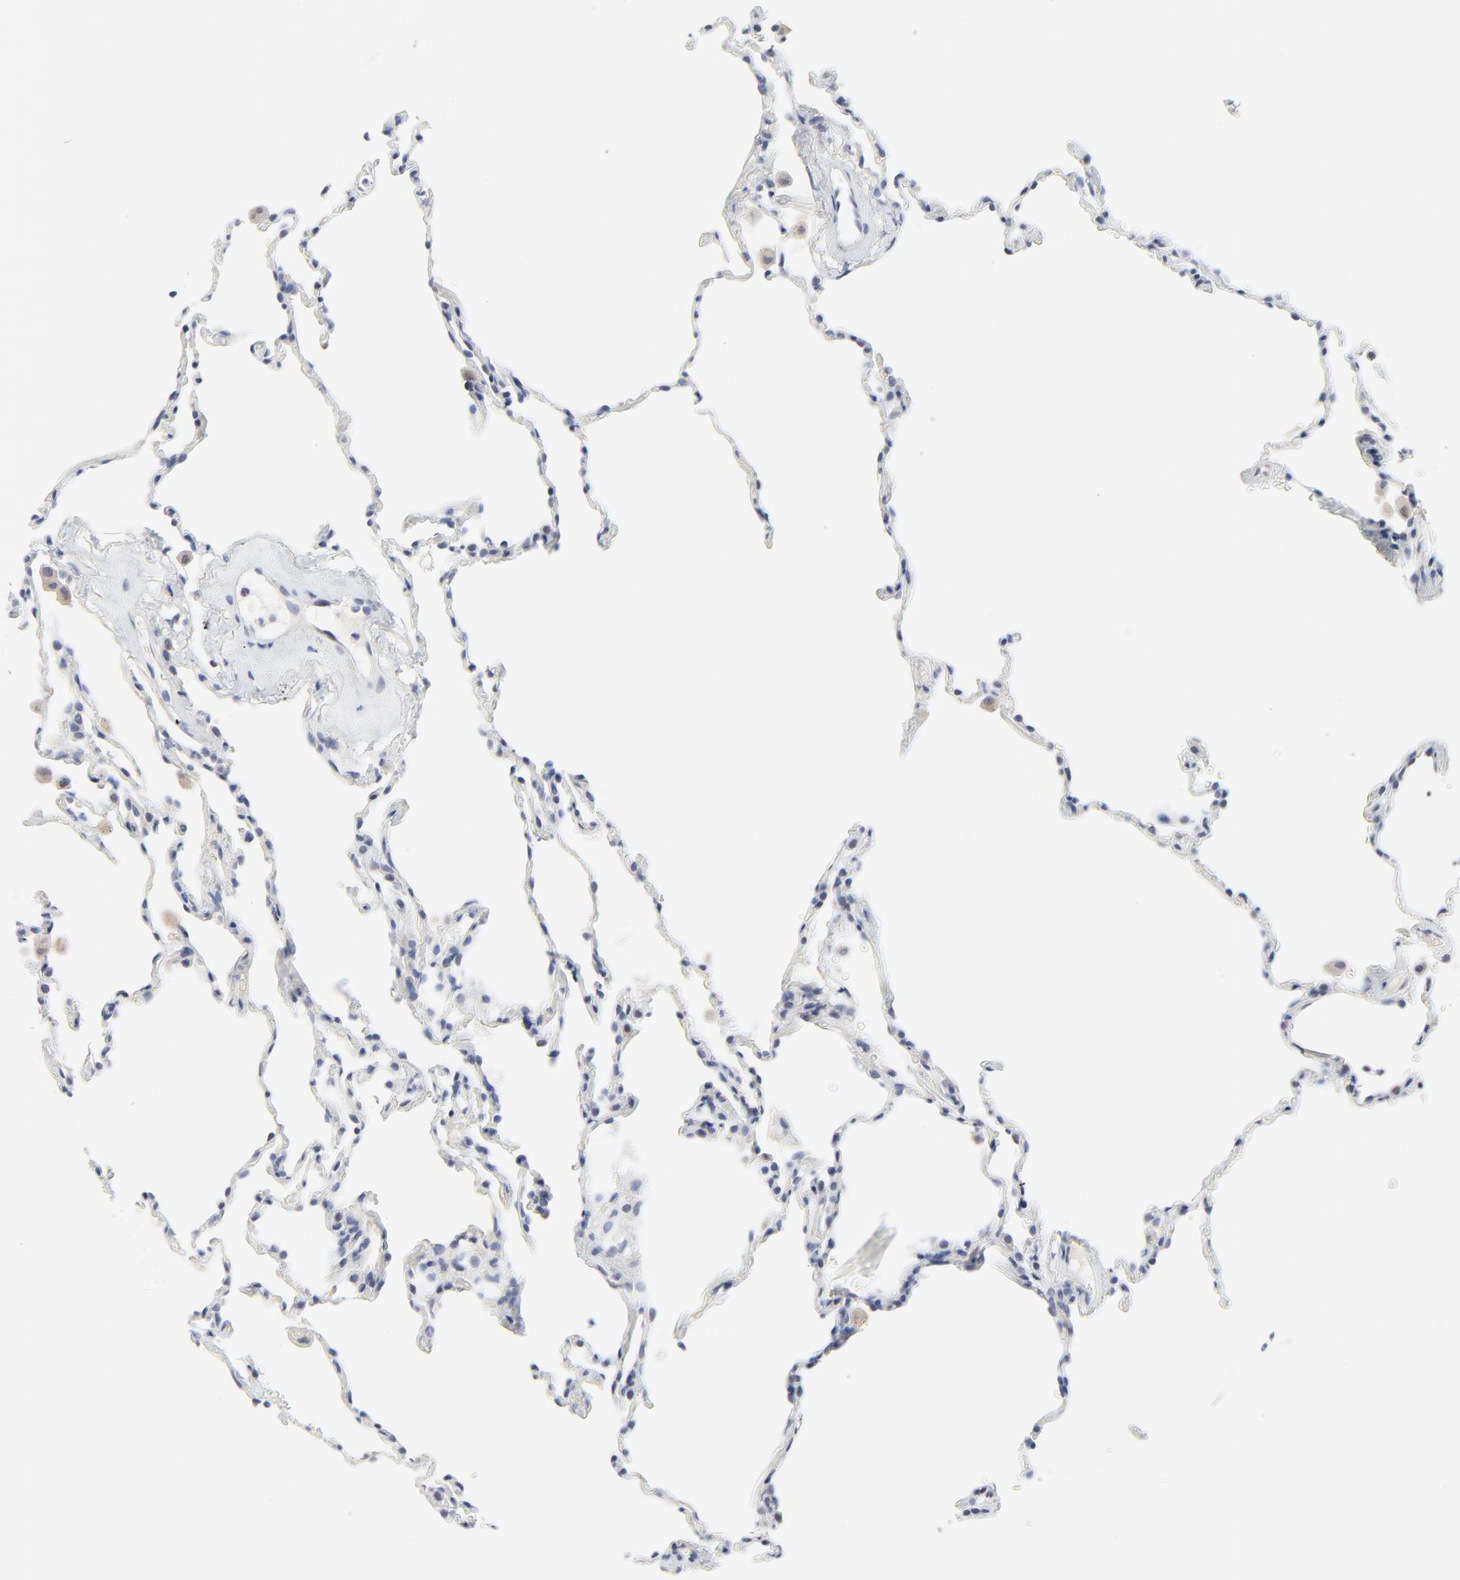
{"staining": {"intensity": "negative", "quantity": "none", "location": "none"}, "tissue": "lung", "cell_type": "Alveolar cells", "image_type": "normal", "snomed": [{"axis": "morphology", "description": "Normal tissue, NOS"}, {"axis": "morphology", "description": "Soft tissue tumor metastatic"}, {"axis": "topography", "description": "Lung"}], "caption": "Protein analysis of normal lung shows no significant staining in alveolar cells. (DAB (3,3'-diaminobenzidine) immunohistochemistry (IHC) with hematoxylin counter stain).", "gene": "NLGN3", "patient": {"sex": "male", "age": 59}}